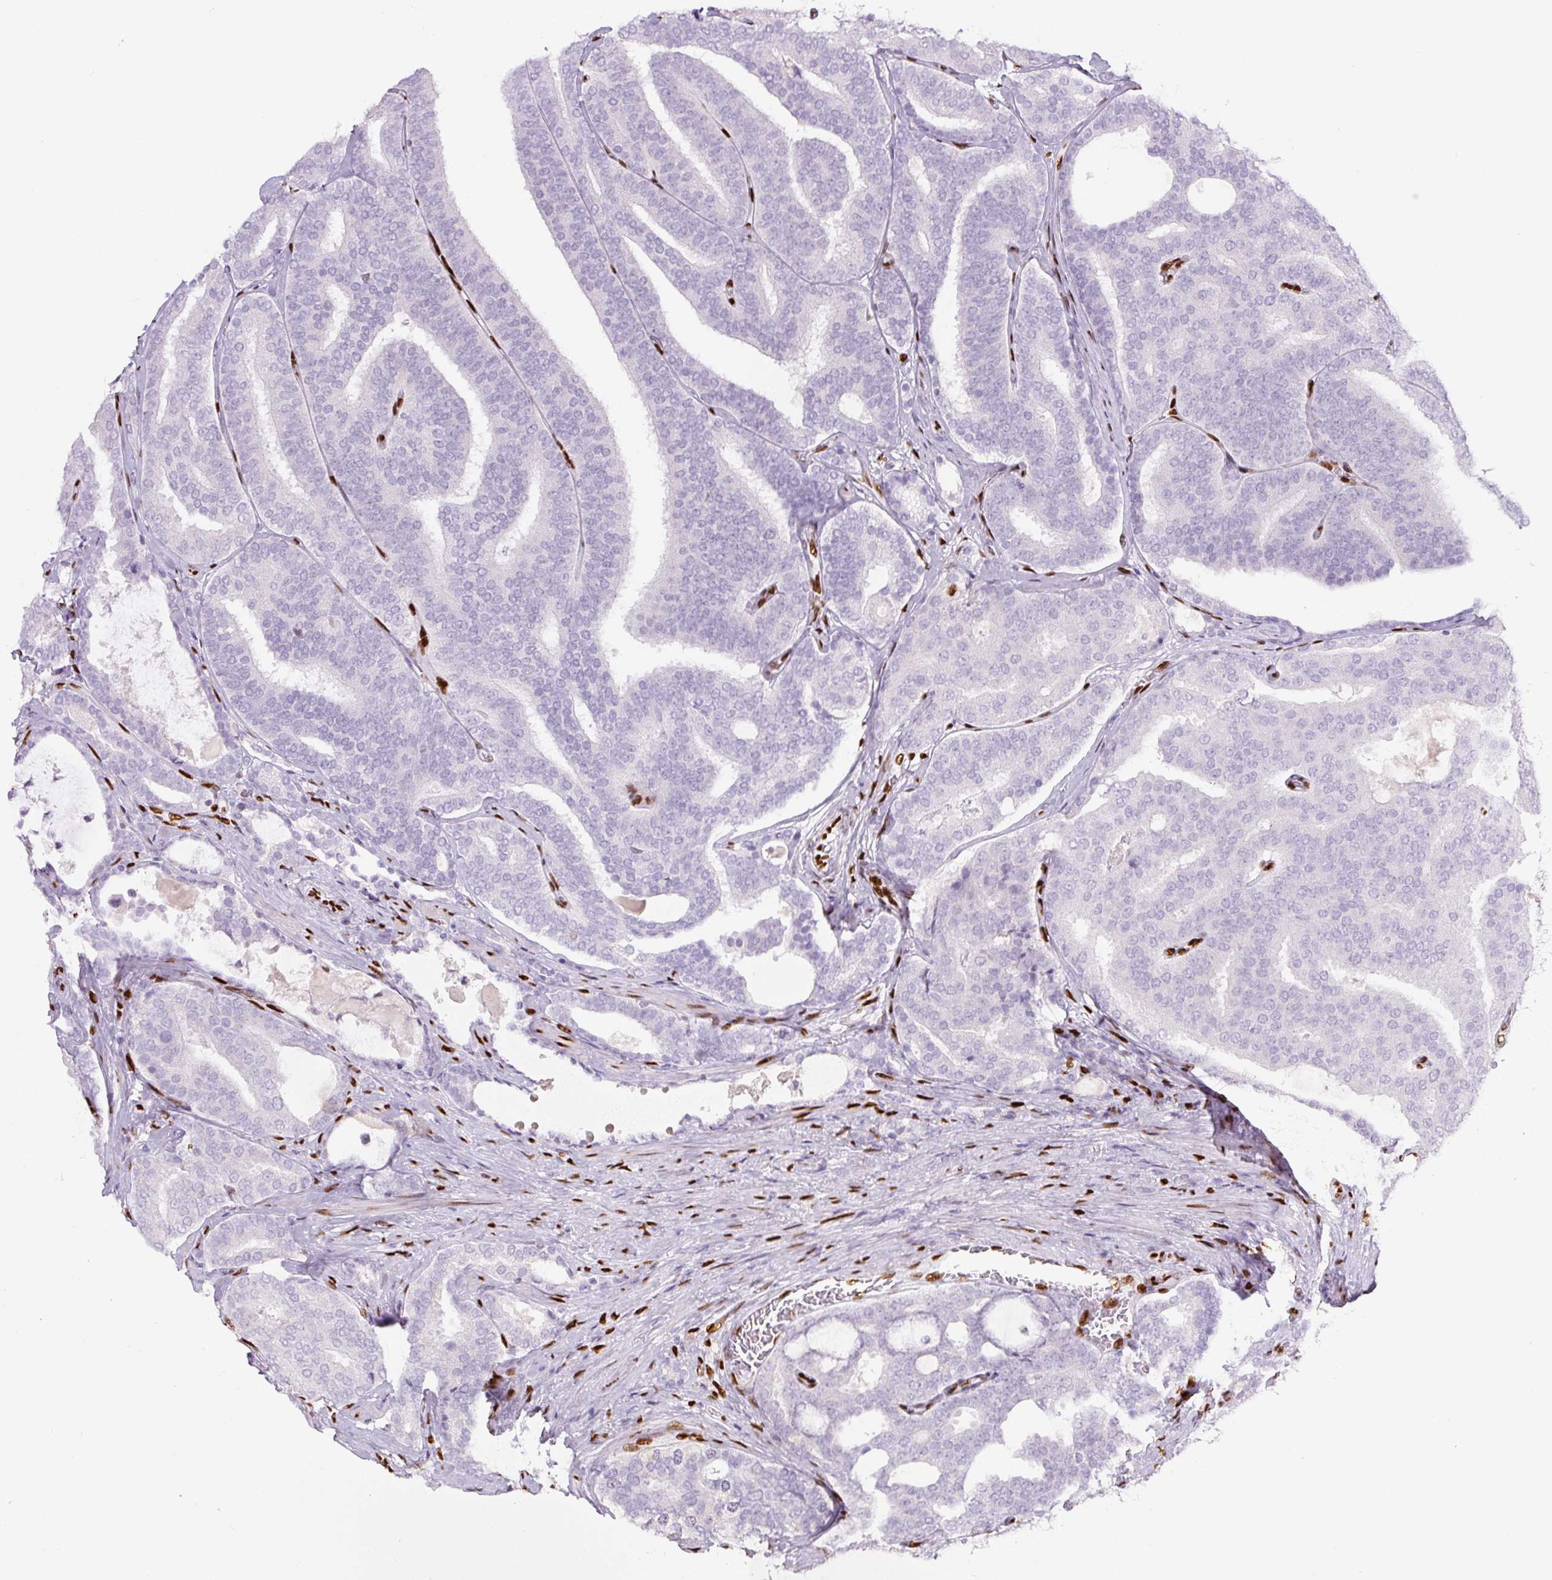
{"staining": {"intensity": "negative", "quantity": "none", "location": "none"}, "tissue": "prostate cancer", "cell_type": "Tumor cells", "image_type": "cancer", "snomed": [{"axis": "morphology", "description": "Adenocarcinoma, High grade"}, {"axis": "topography", "description": "Prostate"}], "caption": "DAB immunohistochemical staining of high-grade adenocarcinoma (prostate) exhibits no significant positivity in tumor cells.", "gene": "ZEB1", "patient": {"sex": "male", "age": 65}}